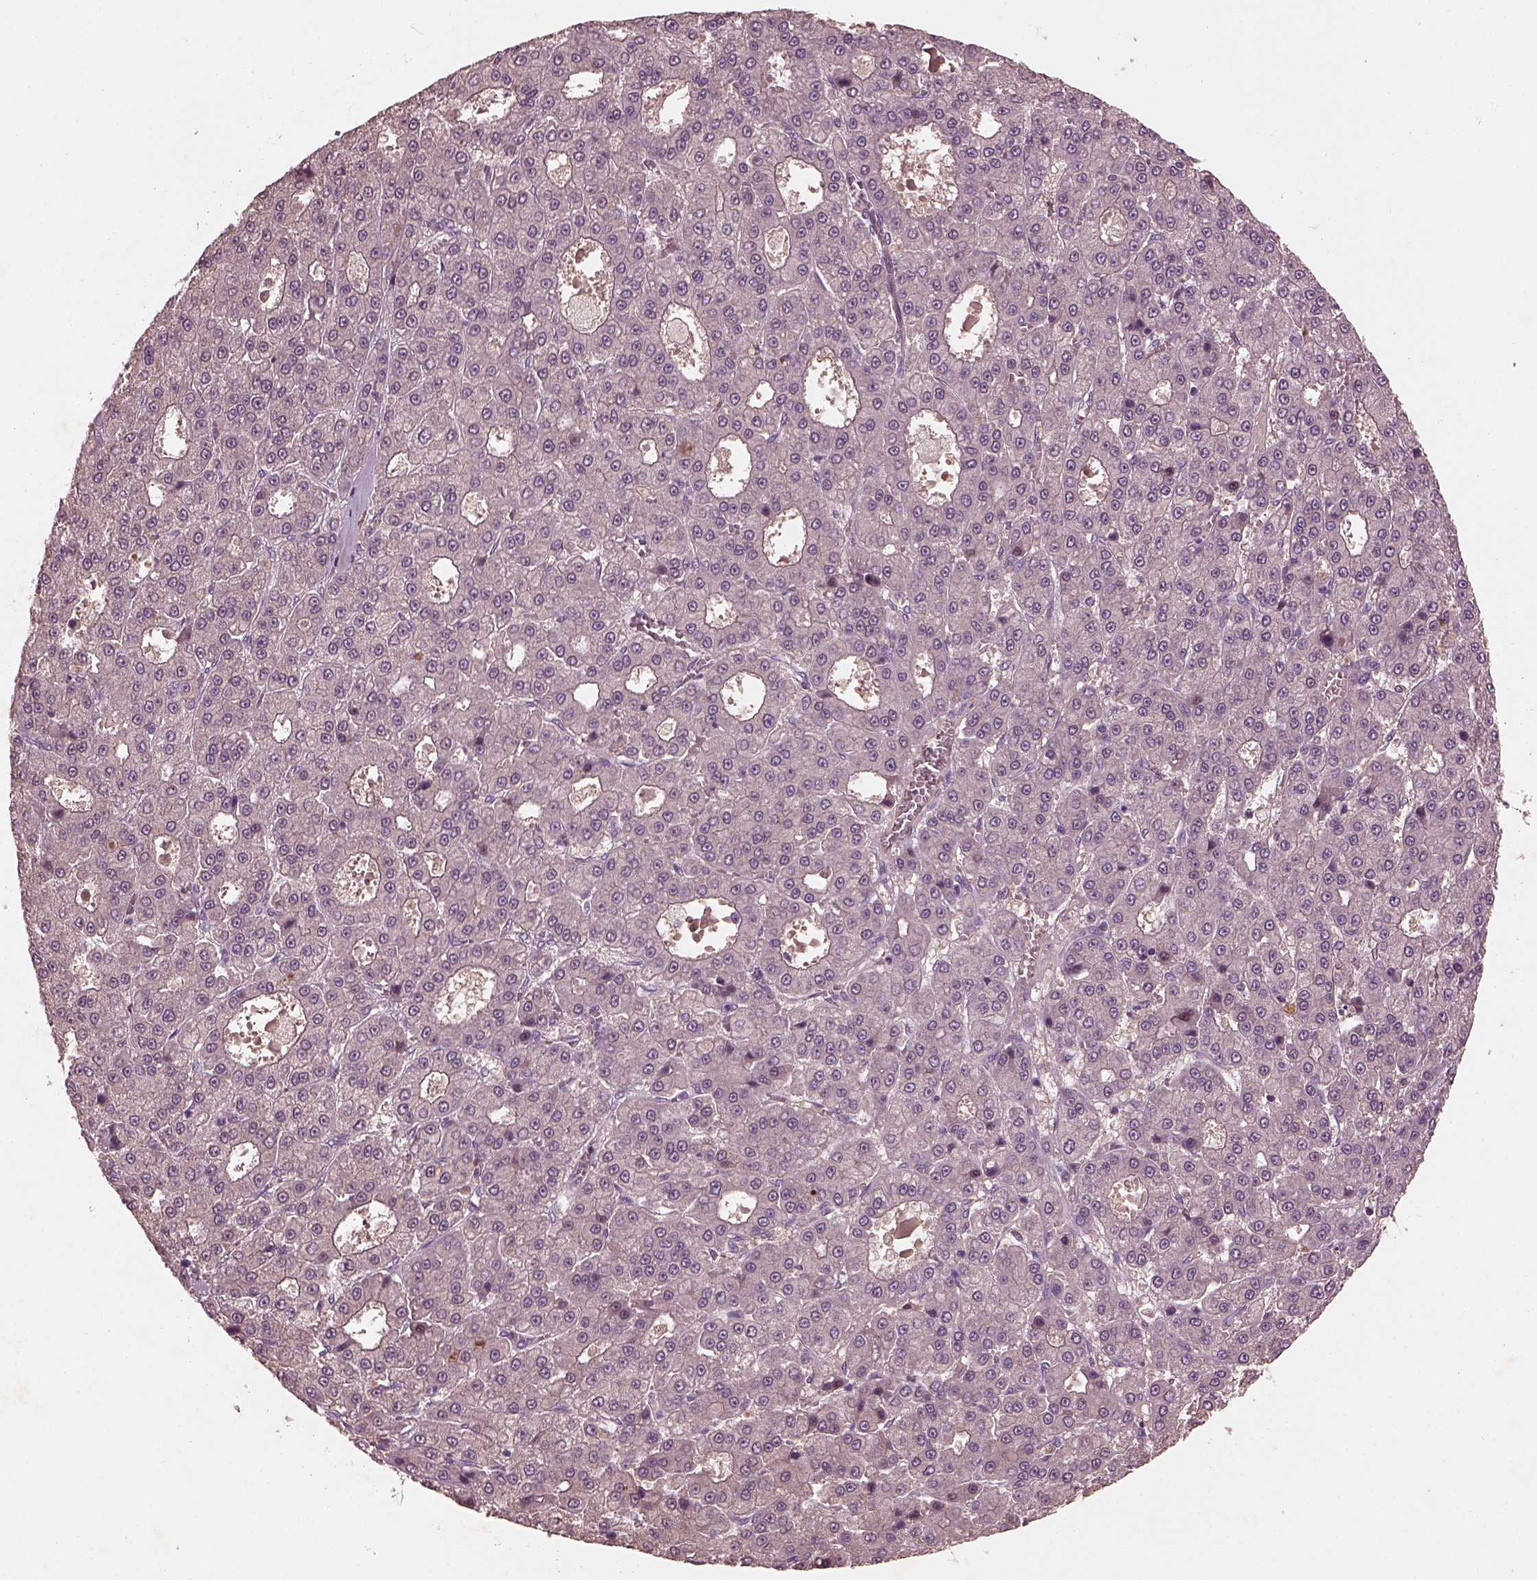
{"staining": {"intensity": "negative", "quantity": "none", "location": "none"}, "tissue": "liver cancer", "cell_type": "Tumor cells", "image_type": "cancer", "snomed": [{"axis": "morphology", "description": "Carcinoma, Hepatocellular, NOS"}, {"axis": "topography", "description": "Liver"}], "caption": "Human hepatocellular carcinoma (liver) stained for a protein using immunohistochemistry (IHC) reveals no staining in tumor cells.", "gene": "FRRS1L", "patient": {"sex": "male", "age": 70}}